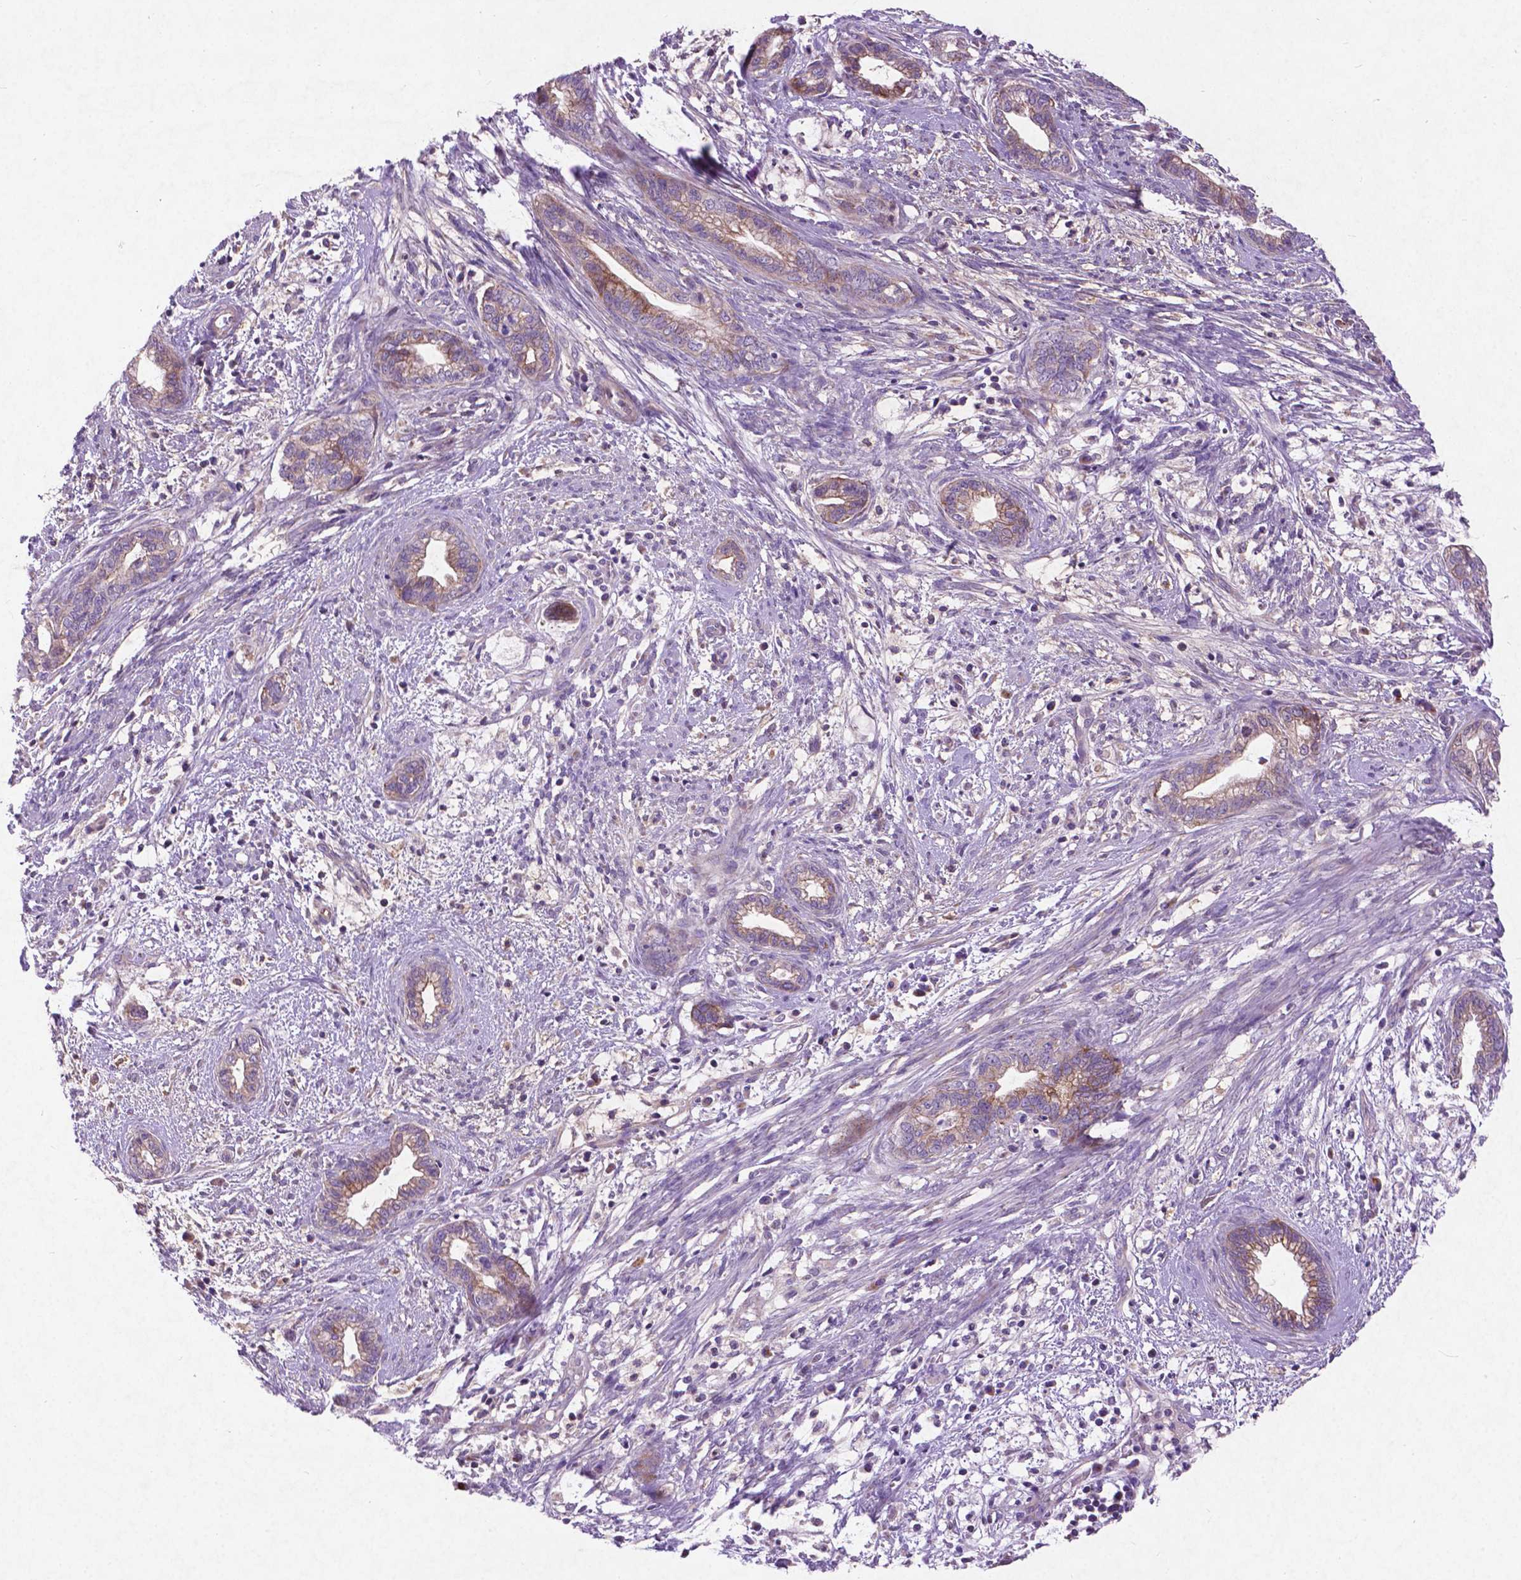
{"staining": {"intensity": "weak", "quantity": ">75%", "location": "cytoplasmic/membranous"}, "tissue": "cervical cancer", "cell_type": "Tumor cells", "image_type": "cancer", "snomed": [{"axis": "morphology", "description": "Adenocarcinoma, NOS"}, {"axis": "topography", "description": "Cervix"}], "caption": "Protein expression analysis of human adenocarcinoma (cervical) reveals weak cytoplasmic/membranous staining in approximately >75% of tumor cells.", "gene": "ATG4D", "patient": {"sex": "female", "age": 62}}